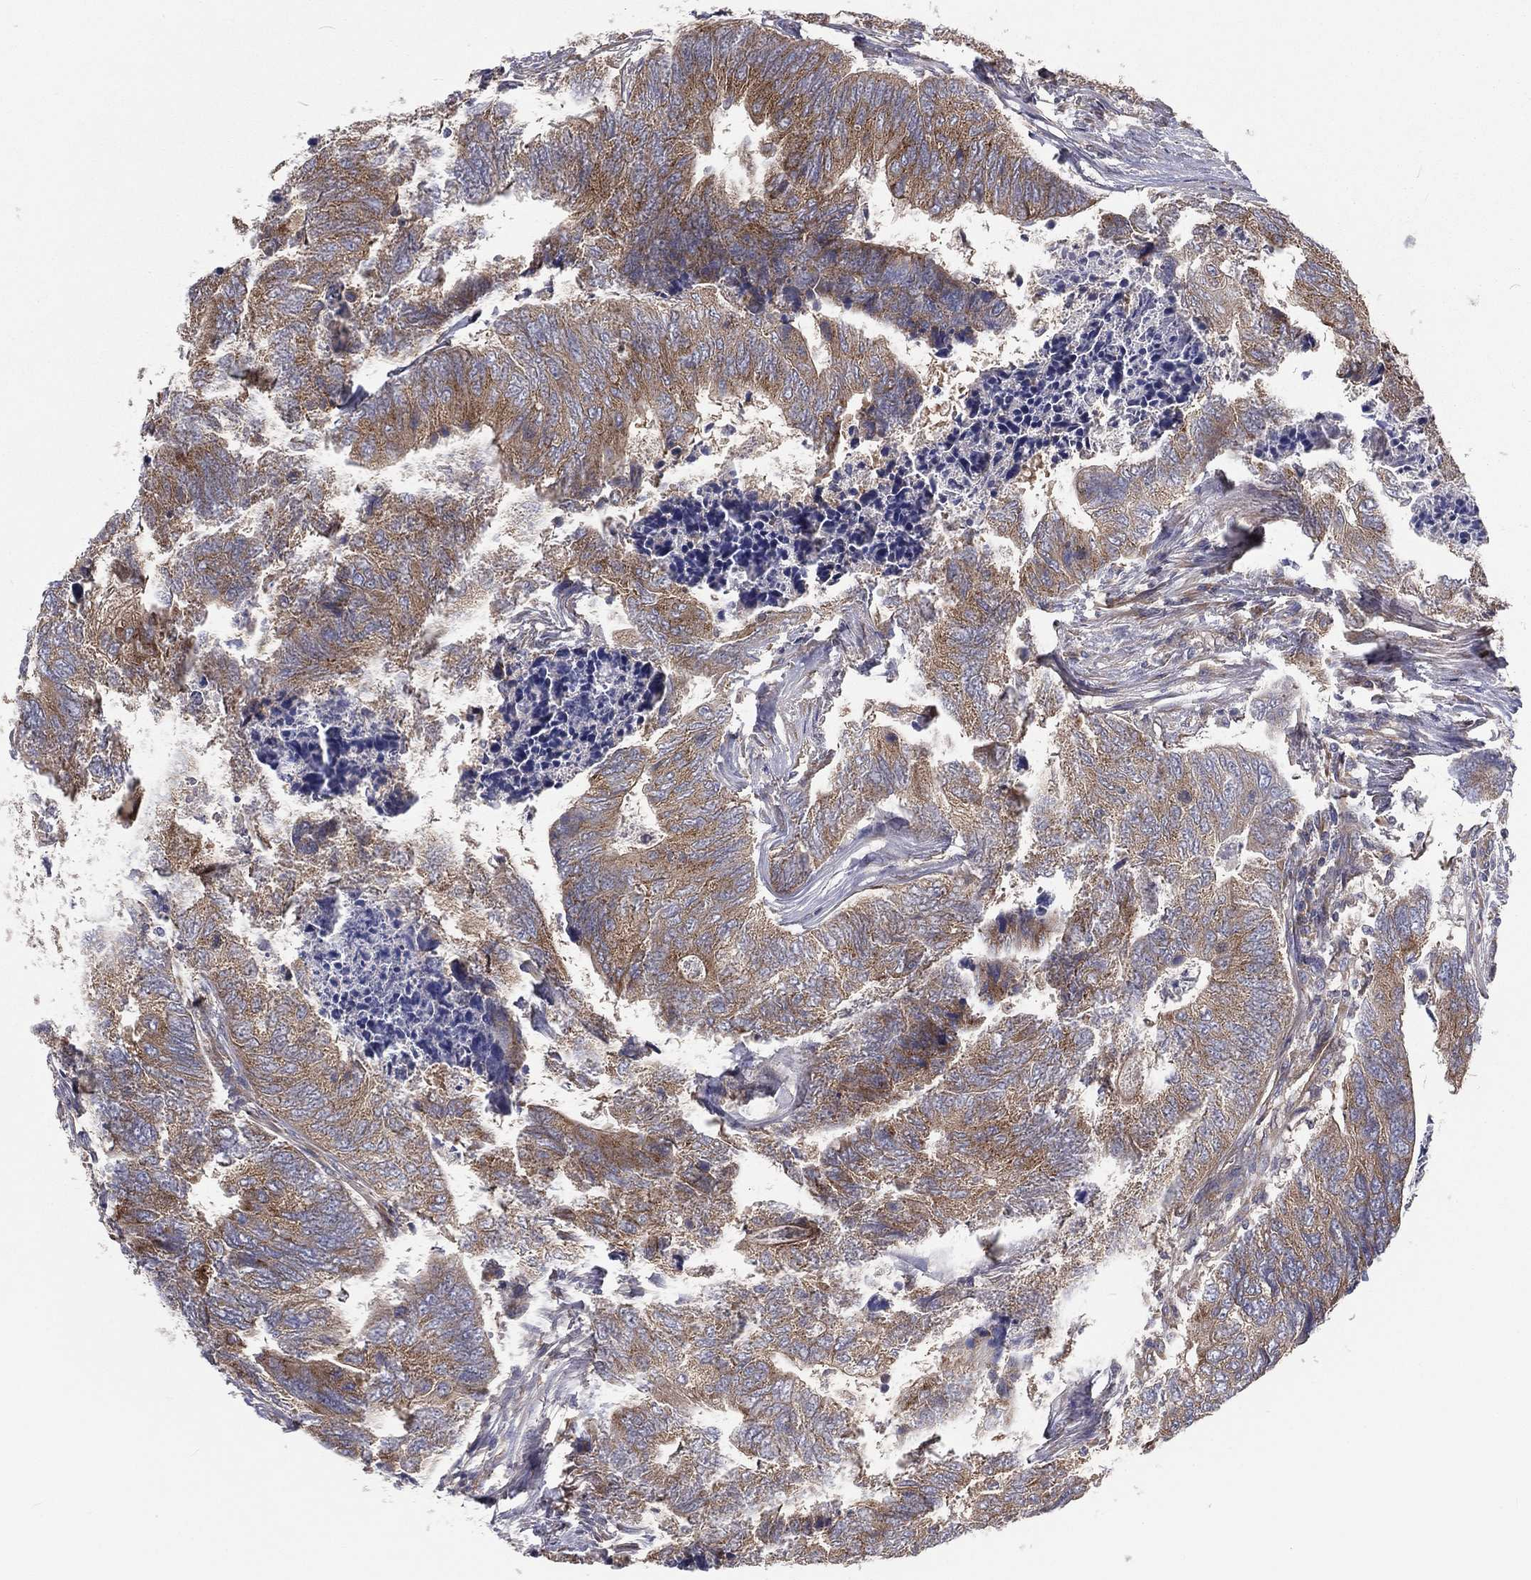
{"staining": {"intensity": "moderate", "quantity": "25%-75%", "location": "cytoplasmic/membranous"}, "tissue": "colorectal cancer", "cell_type": "Tumor cells", "image_type": "cancer", "snomed": [{"axis": "morphology", "description": "Adenocarcinoma, NOS"}, {"axis": "topography", "description": "Colon"}], "caption": "Tumor cells exhibit moderate cytoplasmic/membranous expression in about 25%-75% of cells in adenocarcinoma (colorectal). (brown staining indicates protein expression, while blue staining denotes nuclei).", "gene": "EIF2B5", "patient": {"sex": "female", "age": 67}}